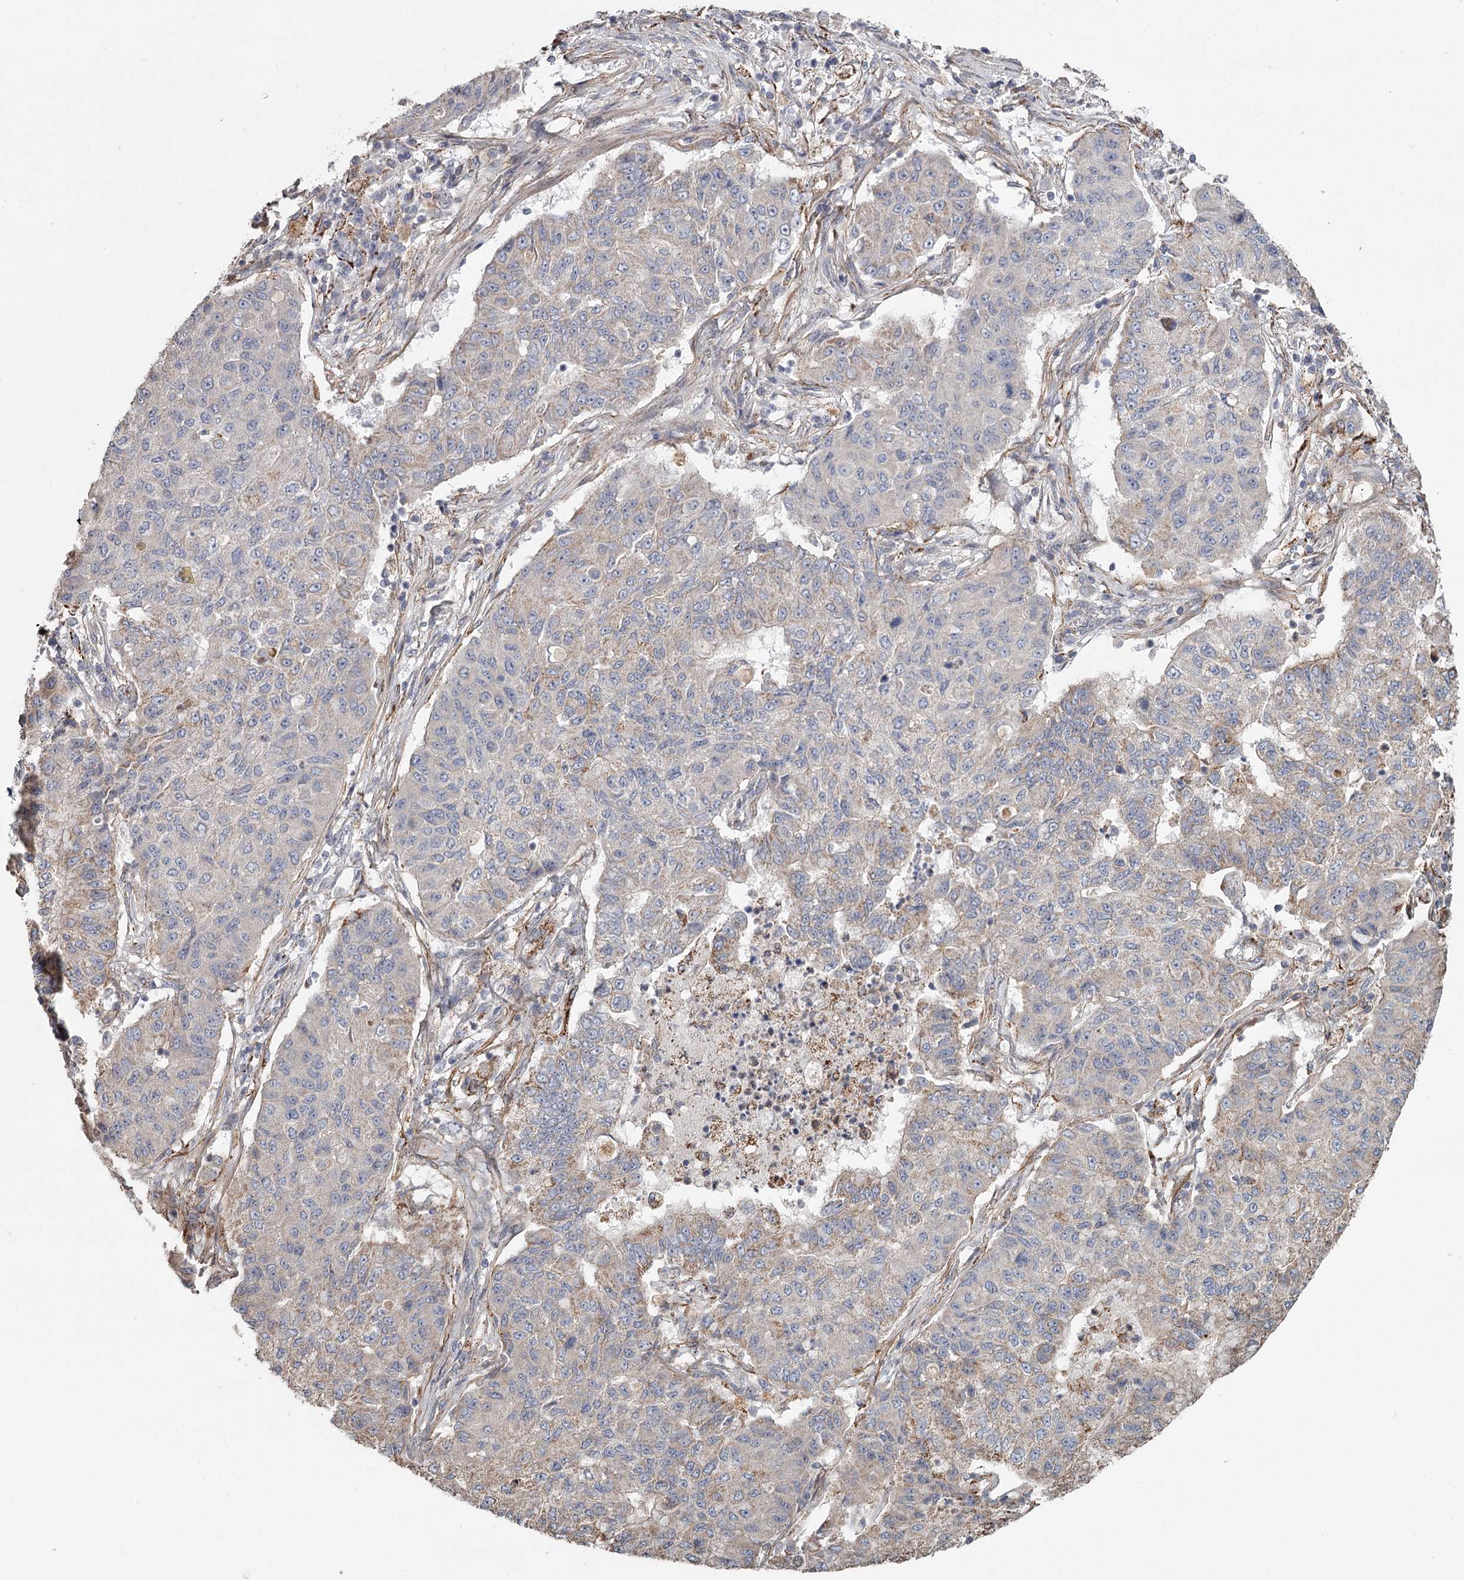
{"staining": {"intensity": "negative", "quantity": "none", "location": "none"}, "tissue": "lung cancer", "cell_type": "Tumor cells", "image_type": "cancer", "snomed": [{"axis": "morphology", "description": "Squamous cell carcinoma, NOS"}, {"axis": "topography", "description": "Lung"}], "caption": "Immunohistochemical staining of human lung squamous cell carcinoma displays no significant staining in tumor cells. (DAB IHC with hematoxylin counter stain).", "gene": "DHRS9", "patient": {"sex": "male", "age": 74}}